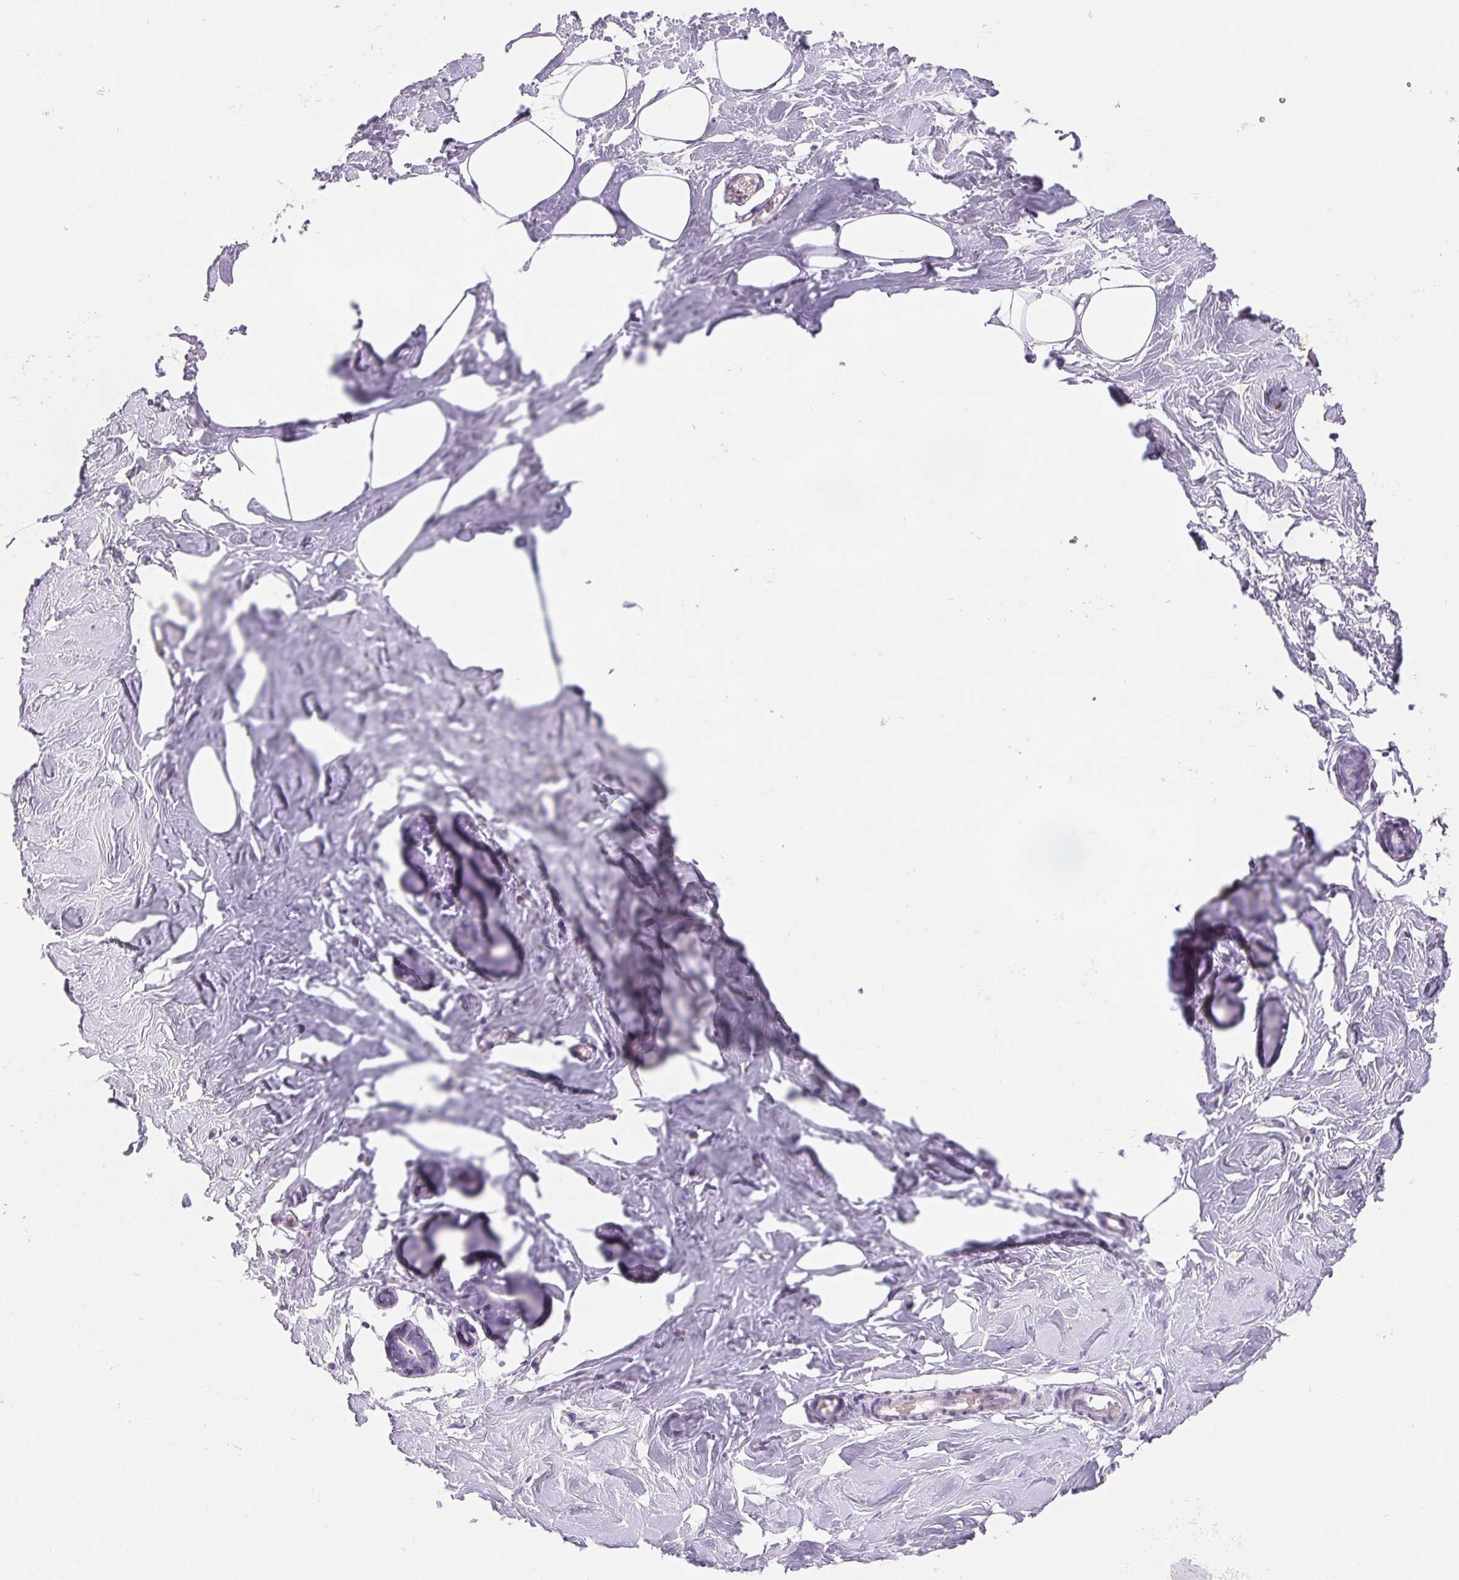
{"staining": {"intensity": "negative", "quantity": "none", "location": "none"}, "tissue": "breast", "cell_type": "Adipocytes", "image_type": "normal", "snomed": [{"axis": "morphology", "description": "Normal tissue, NOS"}, {"axis": "topography", "description": "Breast"}], "caption": "Protein analysis of unremarkable breast reveals no significant positivity in adipocytes.", "gene": "ARHGAP11B", "patient": {"sex": "female", "age": 27}}